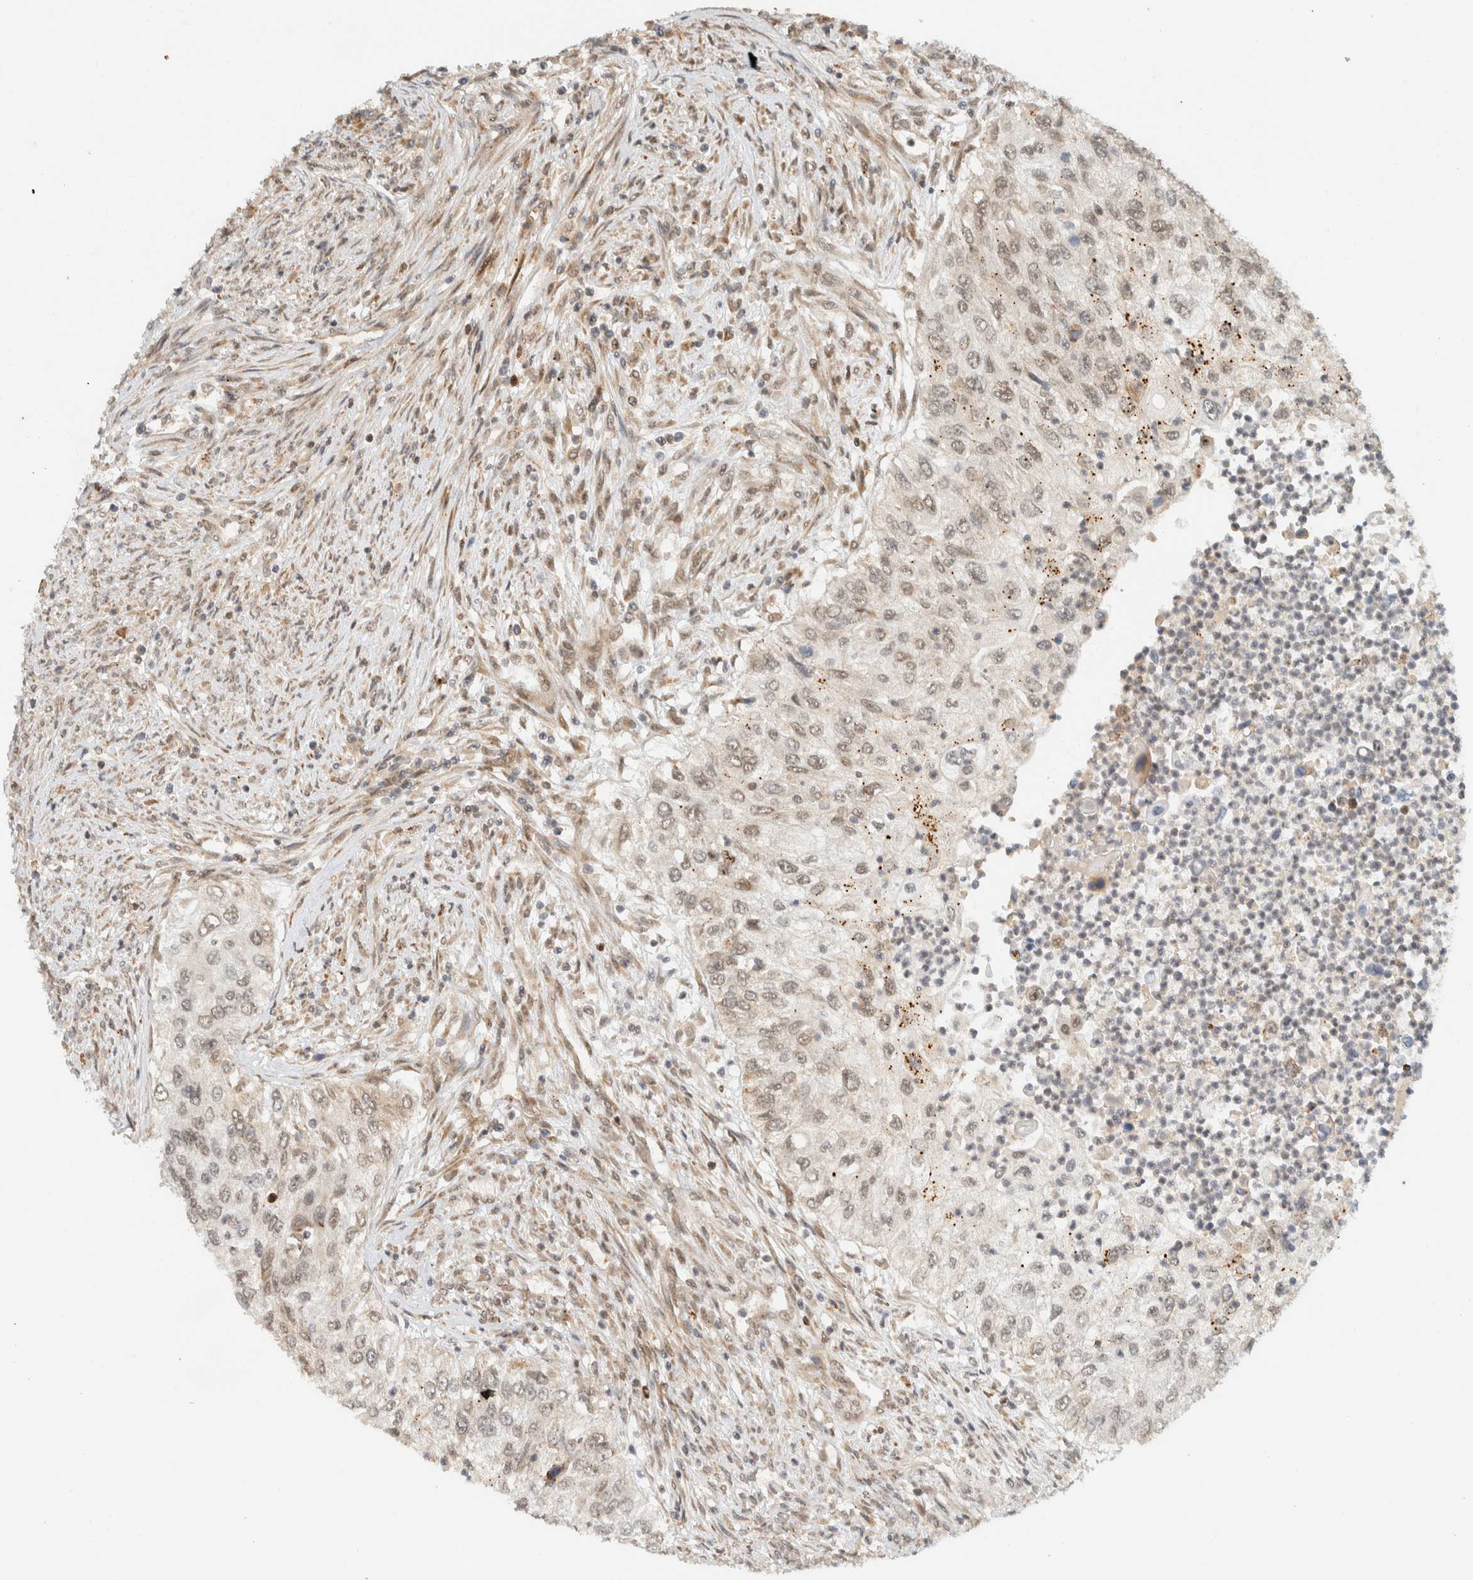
{"staining": {"intensity": "weak", "quantity": "25%-75%", "location": "nuclear"}, "tissue": "urothelial cancer", "cell_type": "Tumor cells", "image_type": "cancer", "snomed": [{"axis": "morphology", "description": "Urothelial carcinoma, High grade"}, {"axis": "topography", "description": "Urinary bladder"}], "caption": "The immunohistochemical stain highlights weak nuclear expression in tumor cells of urothelial cancer tissue. (IHC, brightfield microscopy, high magnification).", "gene": "ITPRID1", "patient": {"sex": "female", "age": 60}}